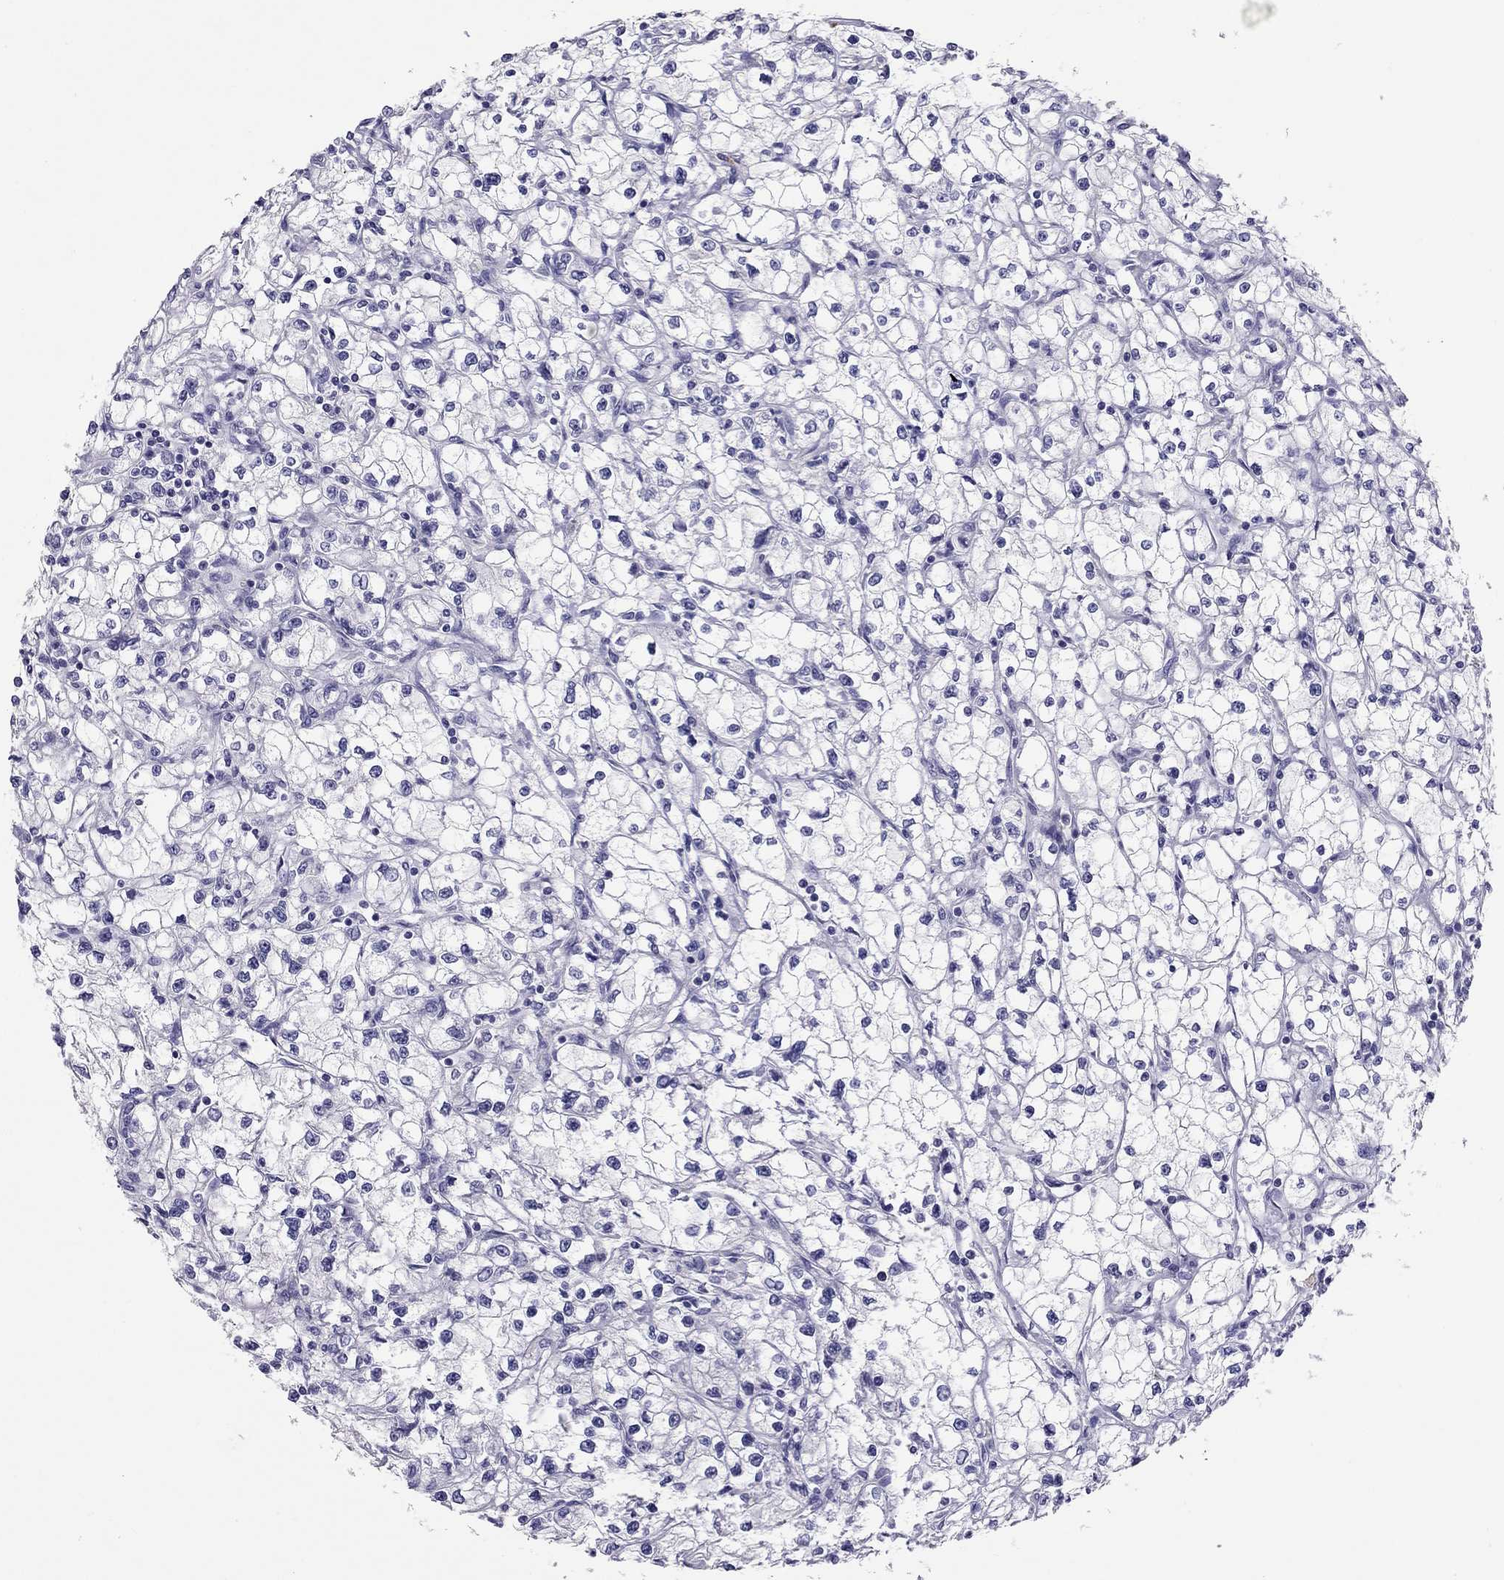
{"staining": {"intensity": "negative", "quantity": "none", "location": "none"}, "tissue": "renal cancer", "cell_type": "Tumor cells", "image_type": "cancer", "snomed": [{"axis": "morphology", "description": "Adenocarcinoma, NOS"}, {"axis": "topography", "description": "Kidney"}], "caption": "The micrograph shows no staining of tumor cells in adenocarcinoma (renal). The staining is performed using DAB (3,3'-diaminobenzidine) brown chromogen with nuclei counter-stained in using hematoxylin.", "gene": "CALHM1", "patient": {"sex": "male", "age": 67}}